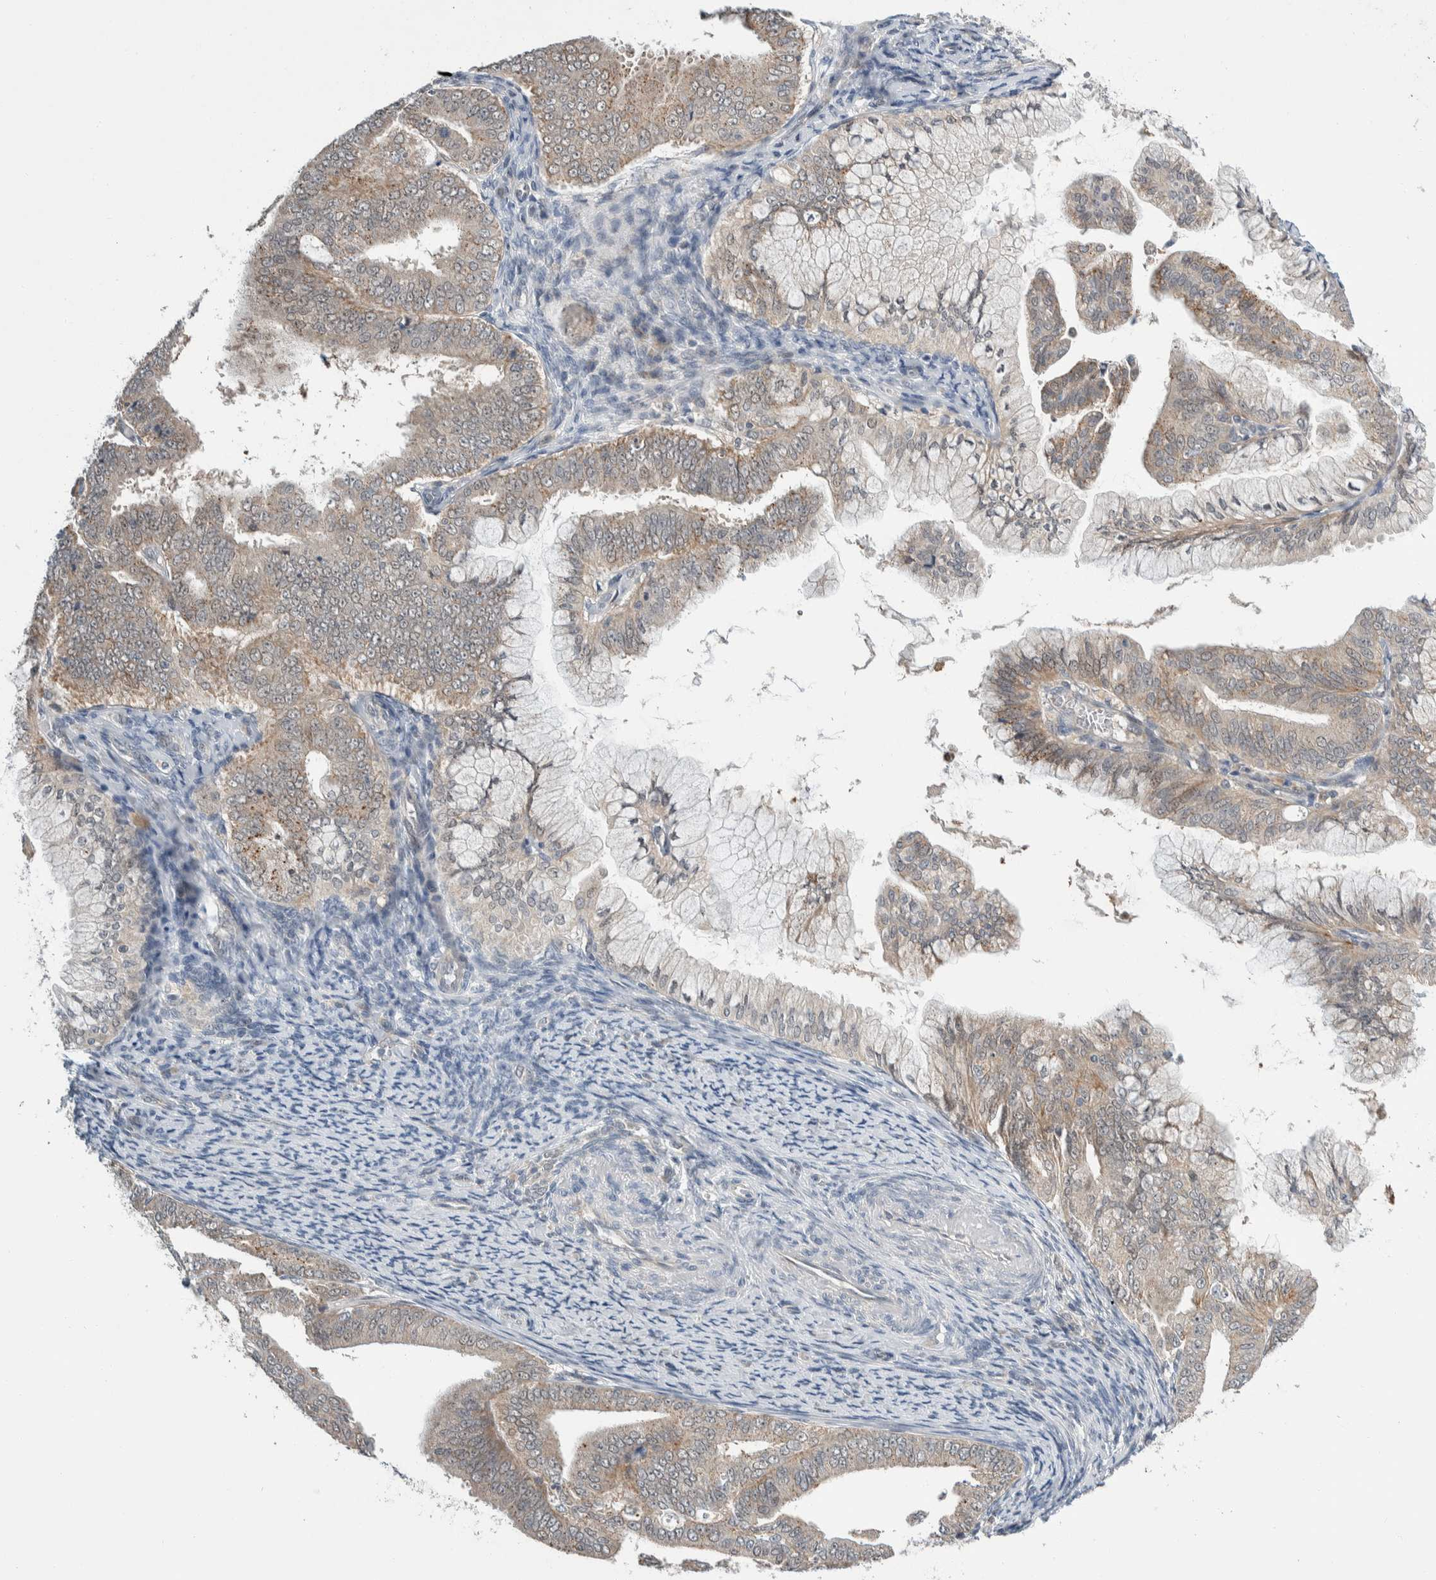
{"staining": {"intensity": "weak", "quantity": "25%-75%", "location": "cytoplasmic/membranous"}, "tissue": "endometrial cancer", "cell_type": "Tumor cells", "image_type": "cancer", "snomed": [{"axis": "morphology", "description": "Adenocarcinoma, NOS"}, {"axis": "topography", "description": "Endometrium"}], "caption": "There is low levels of weak cytoplasmic/membranous positivity in tumor cells of endometrial adenocarcinoma, as demonstrated by immunohistochemical staining (brown color).", "gene": "SHPK", "patient": {"sex": "female", "age": 63}}